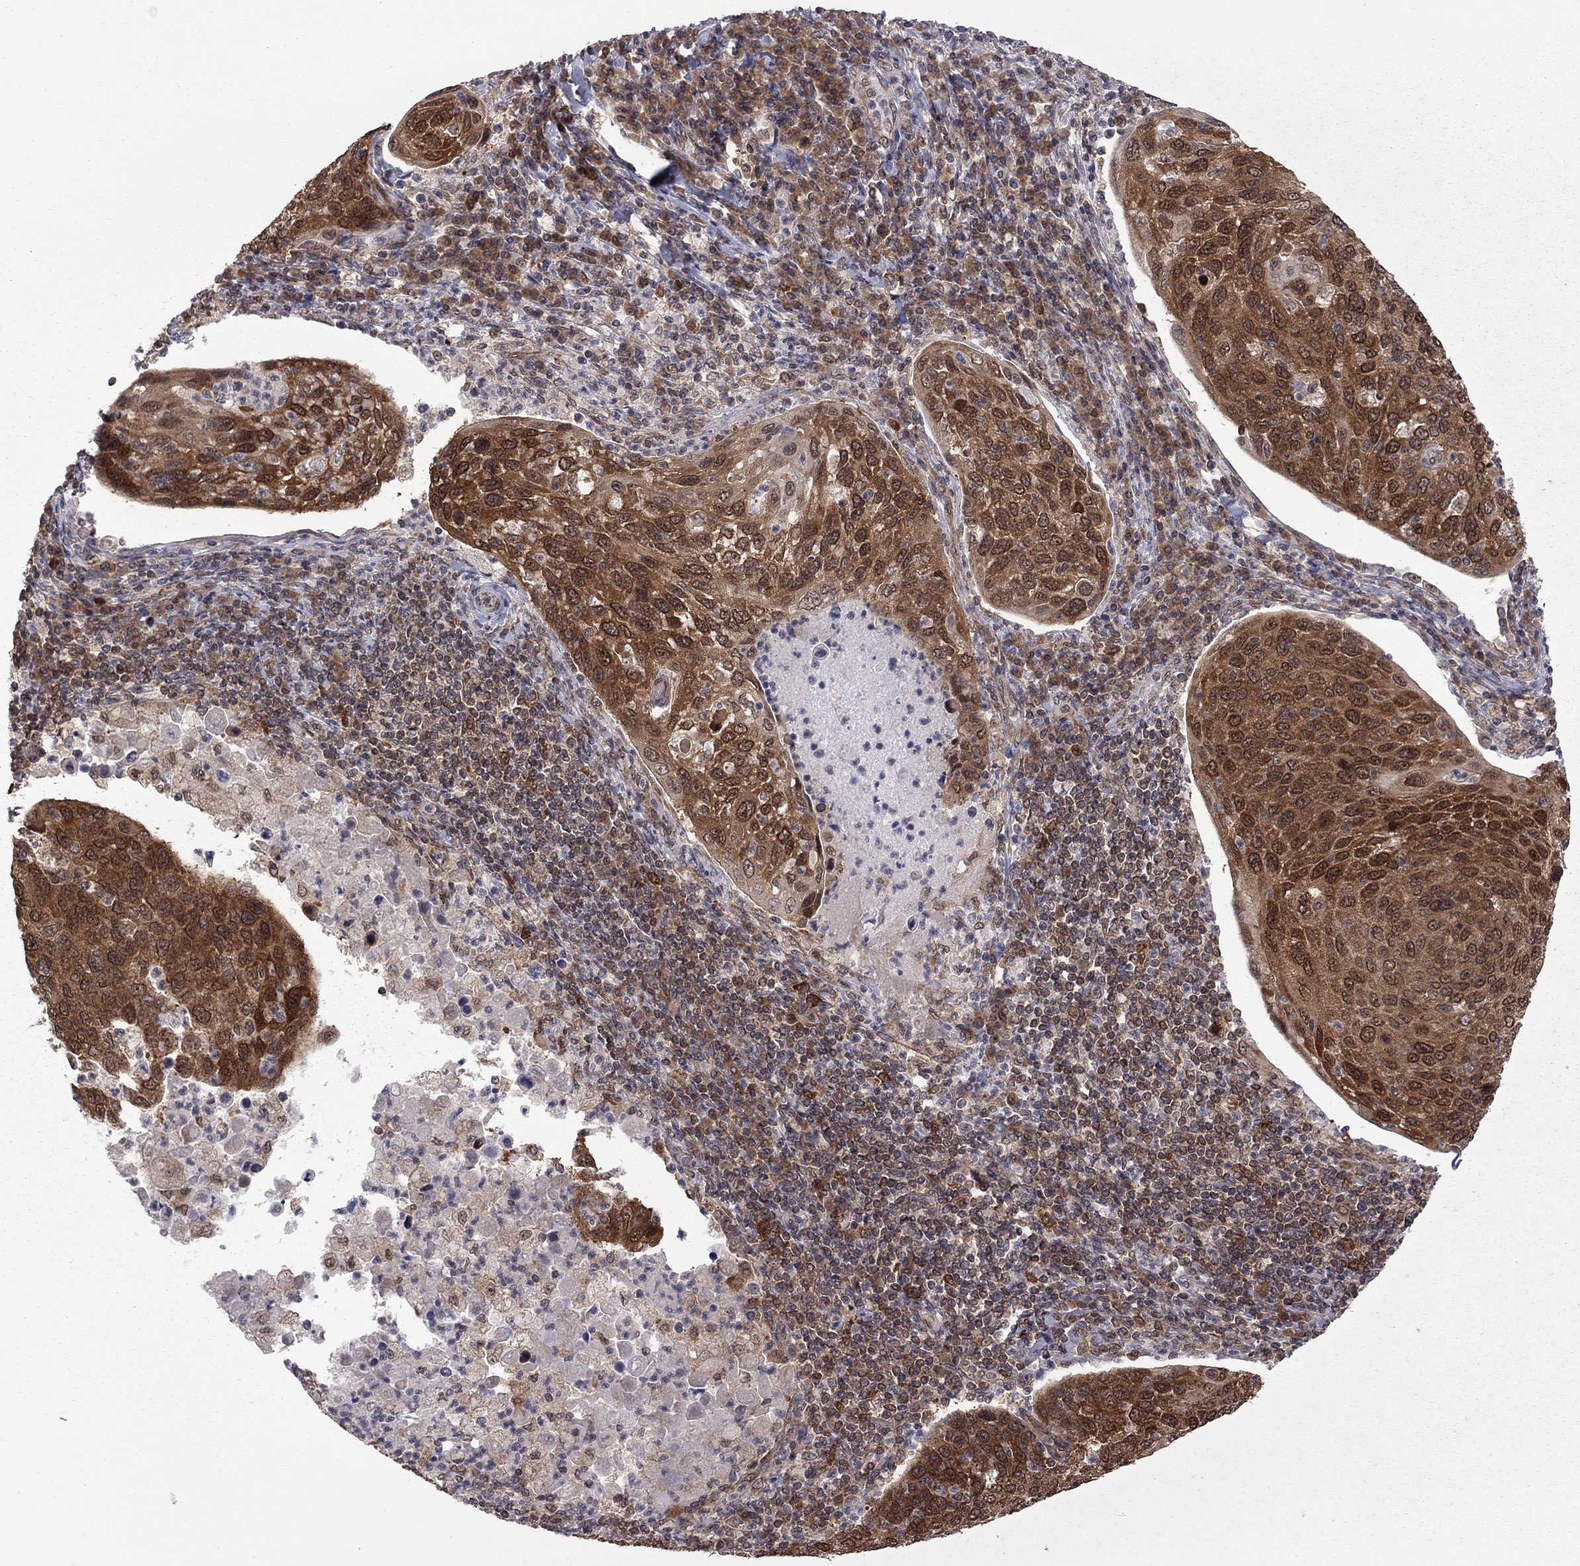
{"staining": {"intensity": "strong", "quantity": ">75%", "location": "cytoplasmic/membranous"}, "tissue": "cervical cancer", "cell_type": "Tumor cells", "image_type": "cancer", "snomed": [{"axis": "morphology", "description": "Squamous cell carcinoma, NOS"}, {"axis": "topography", "description": "Cervix"}], "caption": "A micrograph of cervical cancer stained for a protein reveals strong cytoplasmic/membranous brown staining in tumor cells.", "gene": "NAA50", "patient": {"sex": "female", "age": 54}}